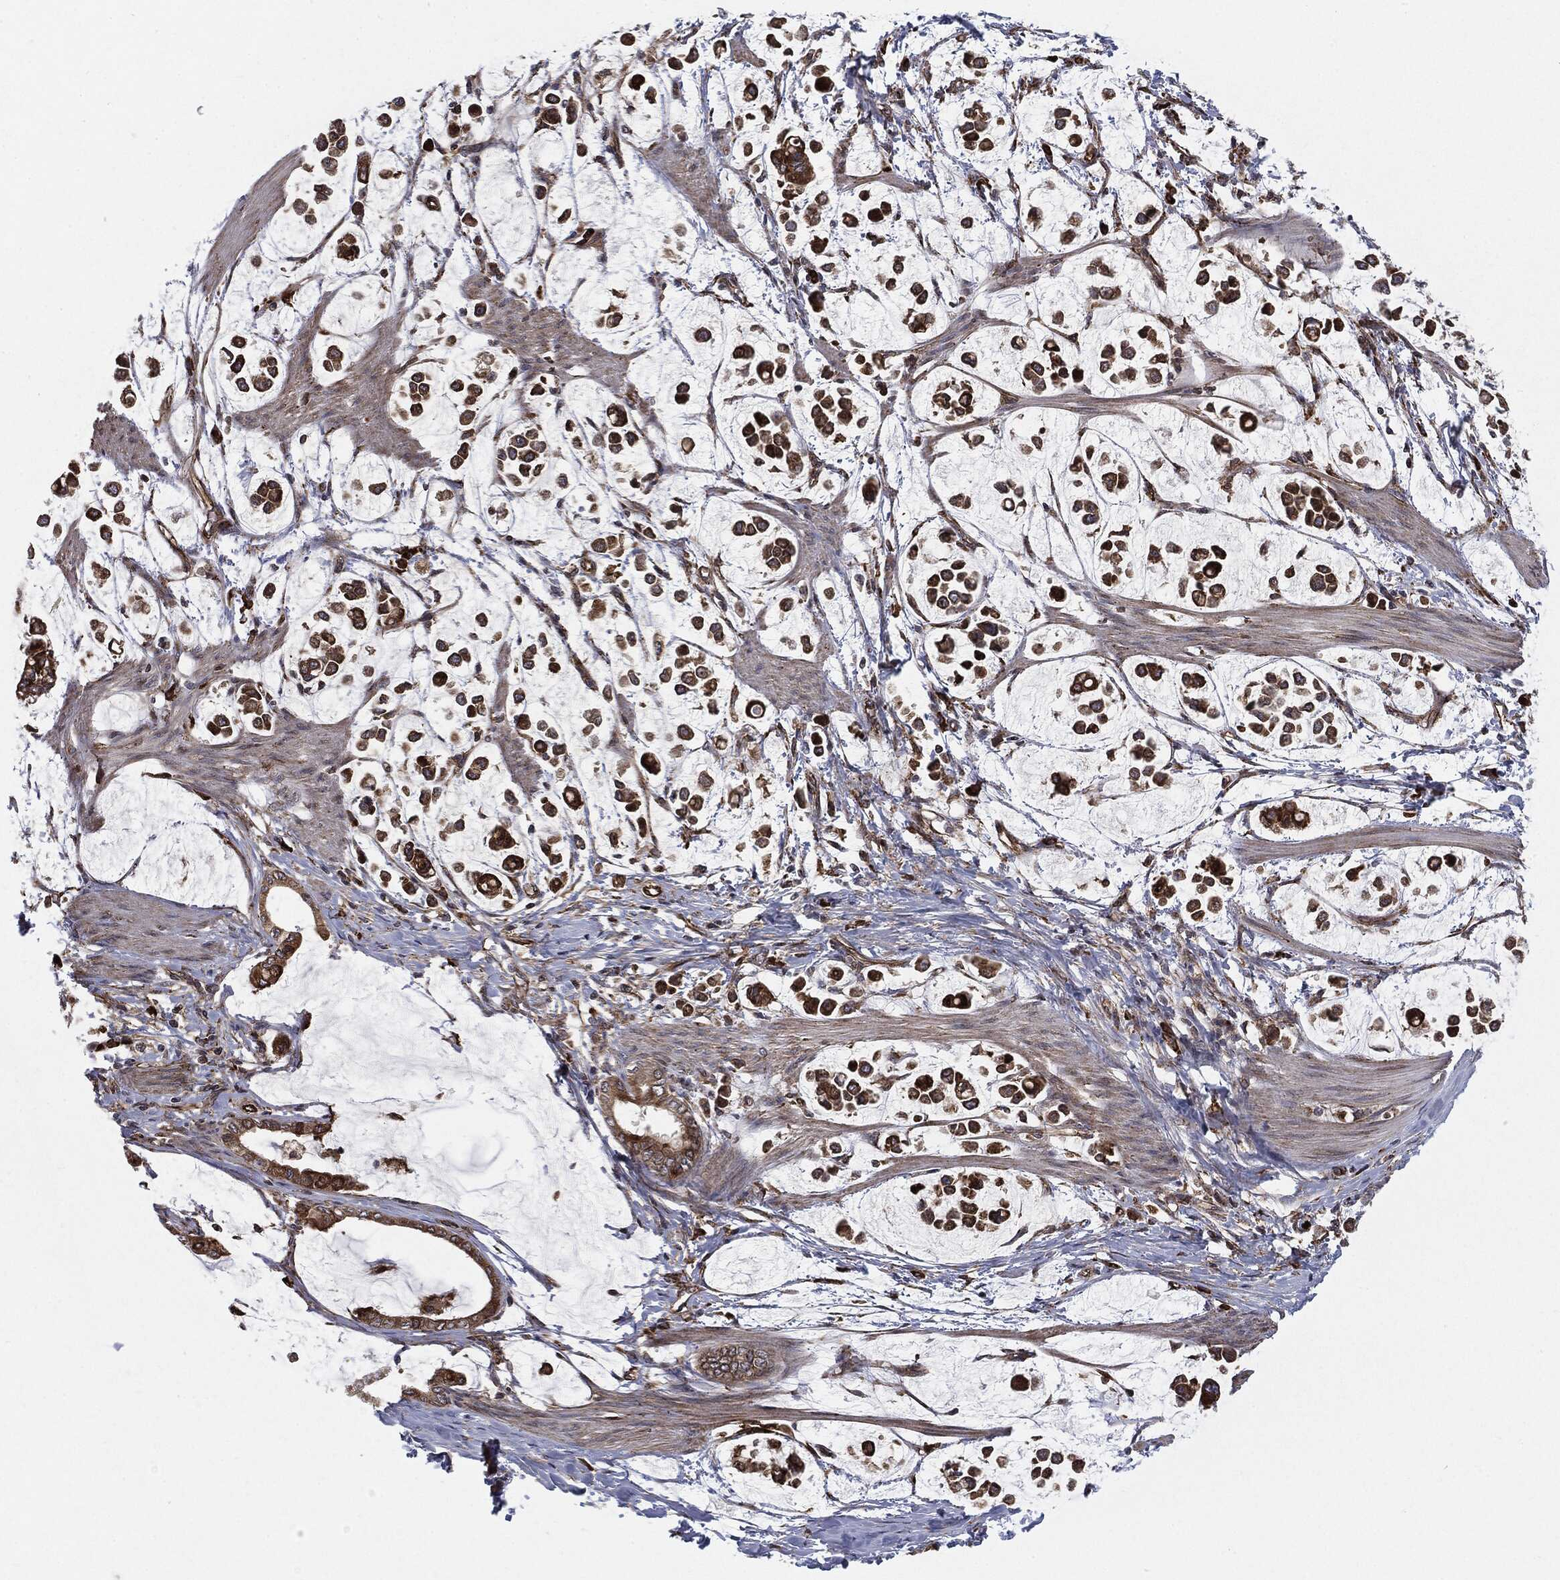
{"staining": {"intensity": "strong", "quantity": ">75%", "location": "cytoplasmic/membranous"}, "tissue": "stomach cancer", "cell_type": "Tumor cells", "image_type": "cancer", "snomed": [{"axis": "morphology", "description": "Adenocarcinoma, NOS"}, {"axis": "topography", "description": "Stomach"}], "caption": "Immunohistochemistry image of neoplastic tissue: stomach adenocarcinoma stained using immunohistochemistry demonstrates high levels of strong protein expression localized specifically in the cytoplasmic/membranous of tumor cells, appearing as a cytoplasmic/membranous brown color.", "gene": "CYLD", "patient": {"sex": "male", "age": 82}}